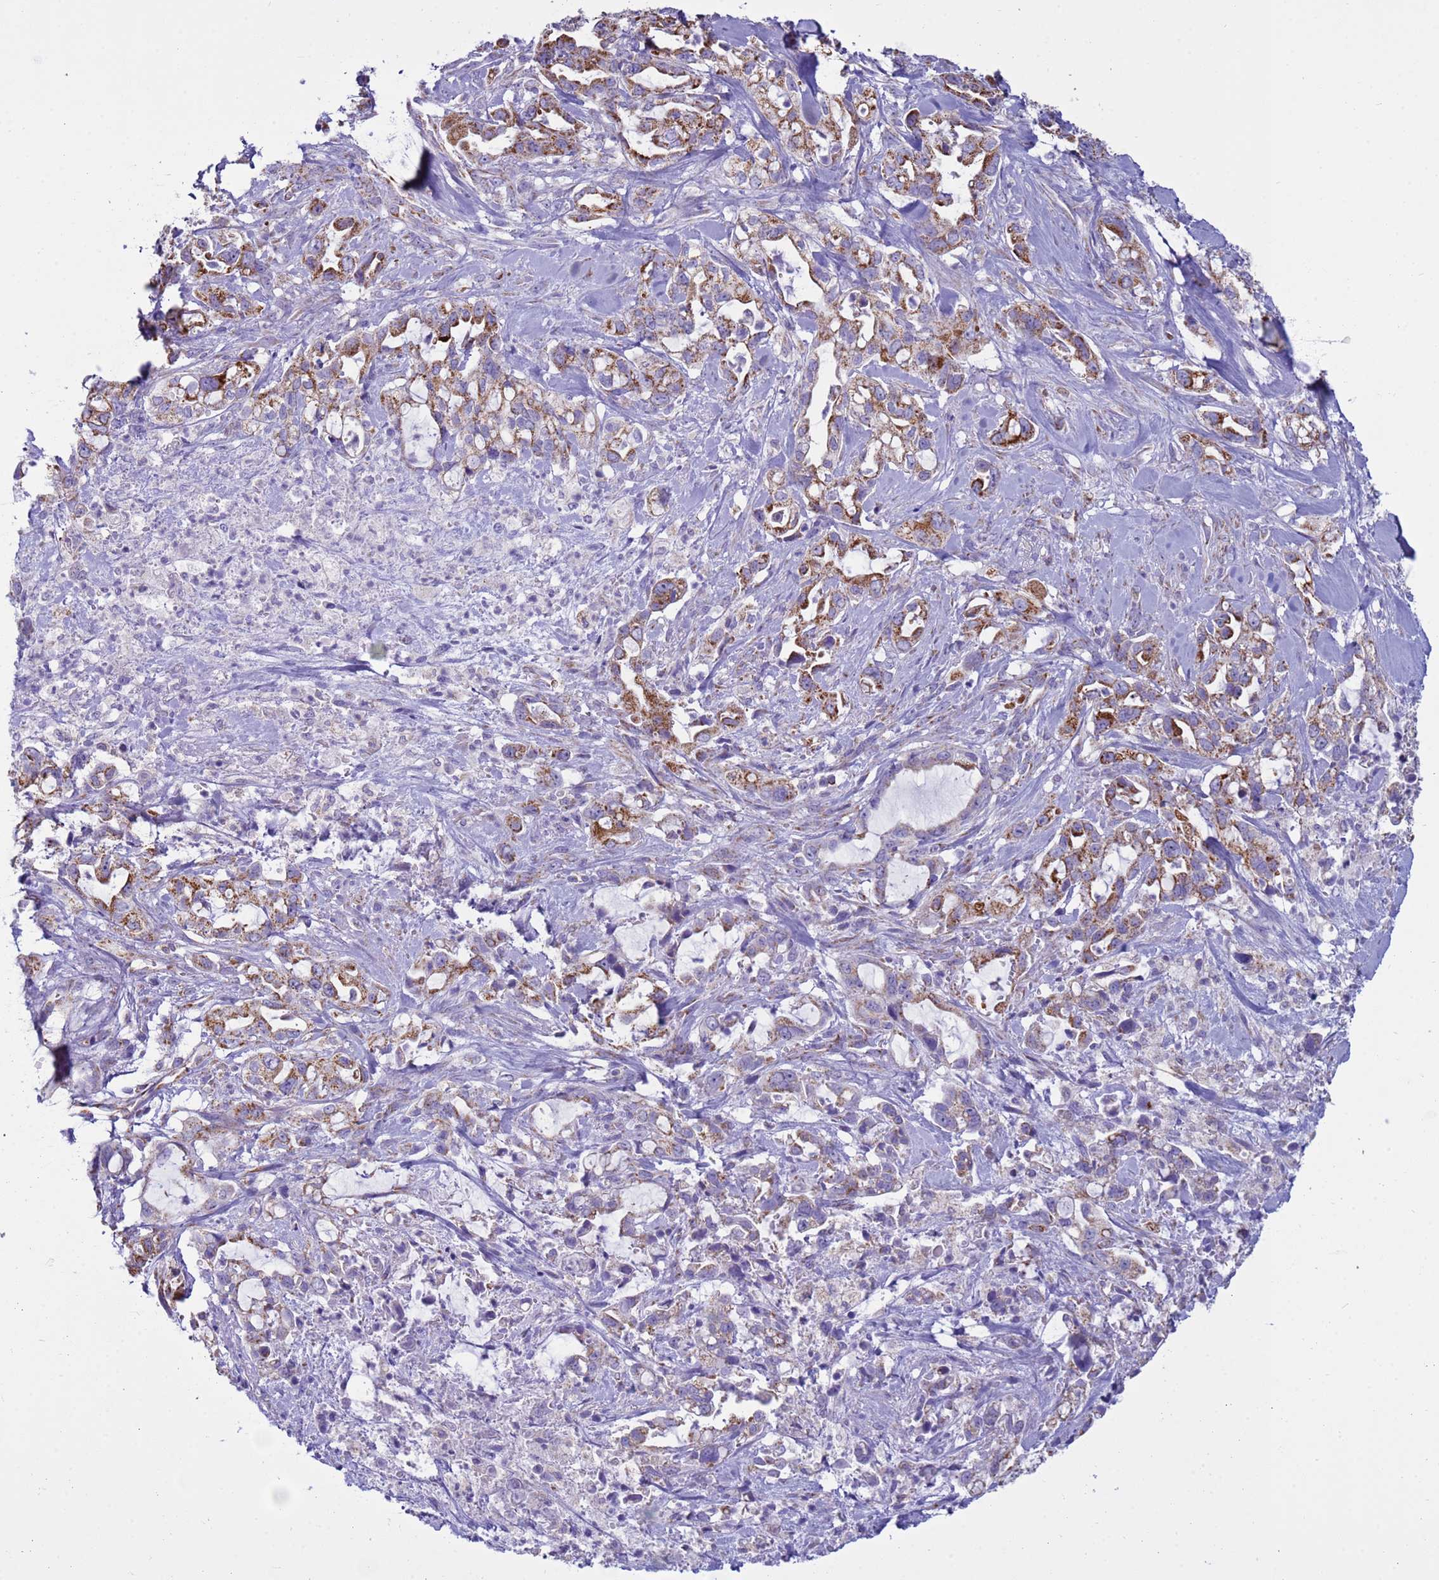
{"staining": {"intensity": "moderate", "quantity": ">75%", "location": "cytoplasmic/membranous"}, "tissue": "pancreatic cancer", "cell_type": "Tumor cells", "image_type": "cancer", "snomed": [{"axis": "morphology", "description": "Adenocarcinoma, NOS"}, {"axis": "topography", "description": "Pancreas"}], "caption": "Pancreatic cancer (adenocarcinoma) stained for a protein (brown) demonstrates moderate cytoplasmic/membranous positive staining in approximately >75% of tumor cells.", "gene": "NCALD", "patient": {"sex": "female", "age": 61}}